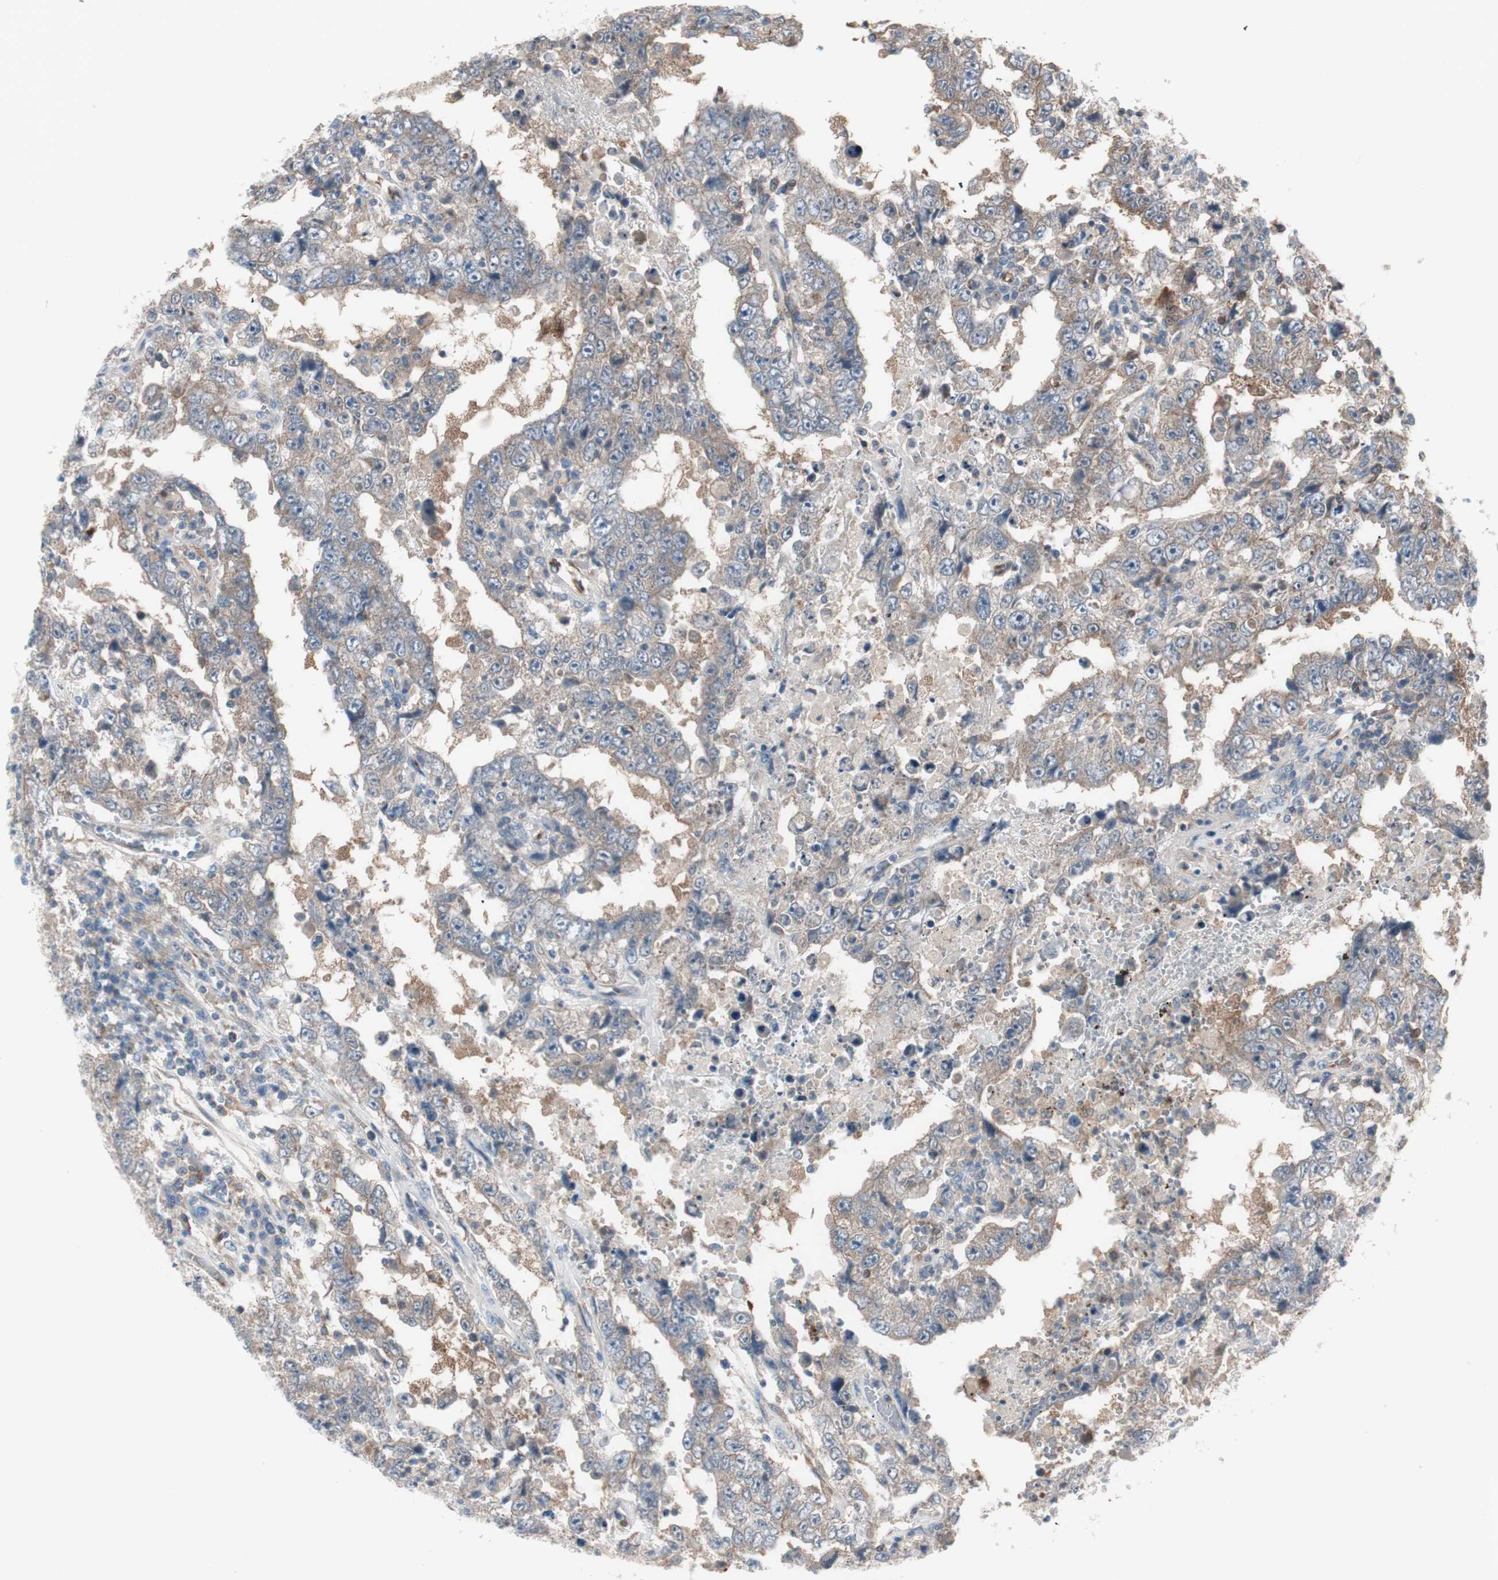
{"staining": {"intensity": "moderate", "quantity": ">75%", "location": "cytoplasmic/membranous"}, "tissue": "testis cancer", "cell_type": "Tumor cells", "image_type": "cancer", "snomed": [{"axis": "morphology", "description": "Carcinoma, Embryonal, NOS"}, {"axis": "topography", "description": "Testis"}], "caption": "Human embryonal carcinoma (testis) stained for a protein (brown) displays moderate cytoplasmic/membranous positive expression in approximately >75% of tumor cells.", "gene": "STAB1", "patient": {"sex": "male", "age": 26}}